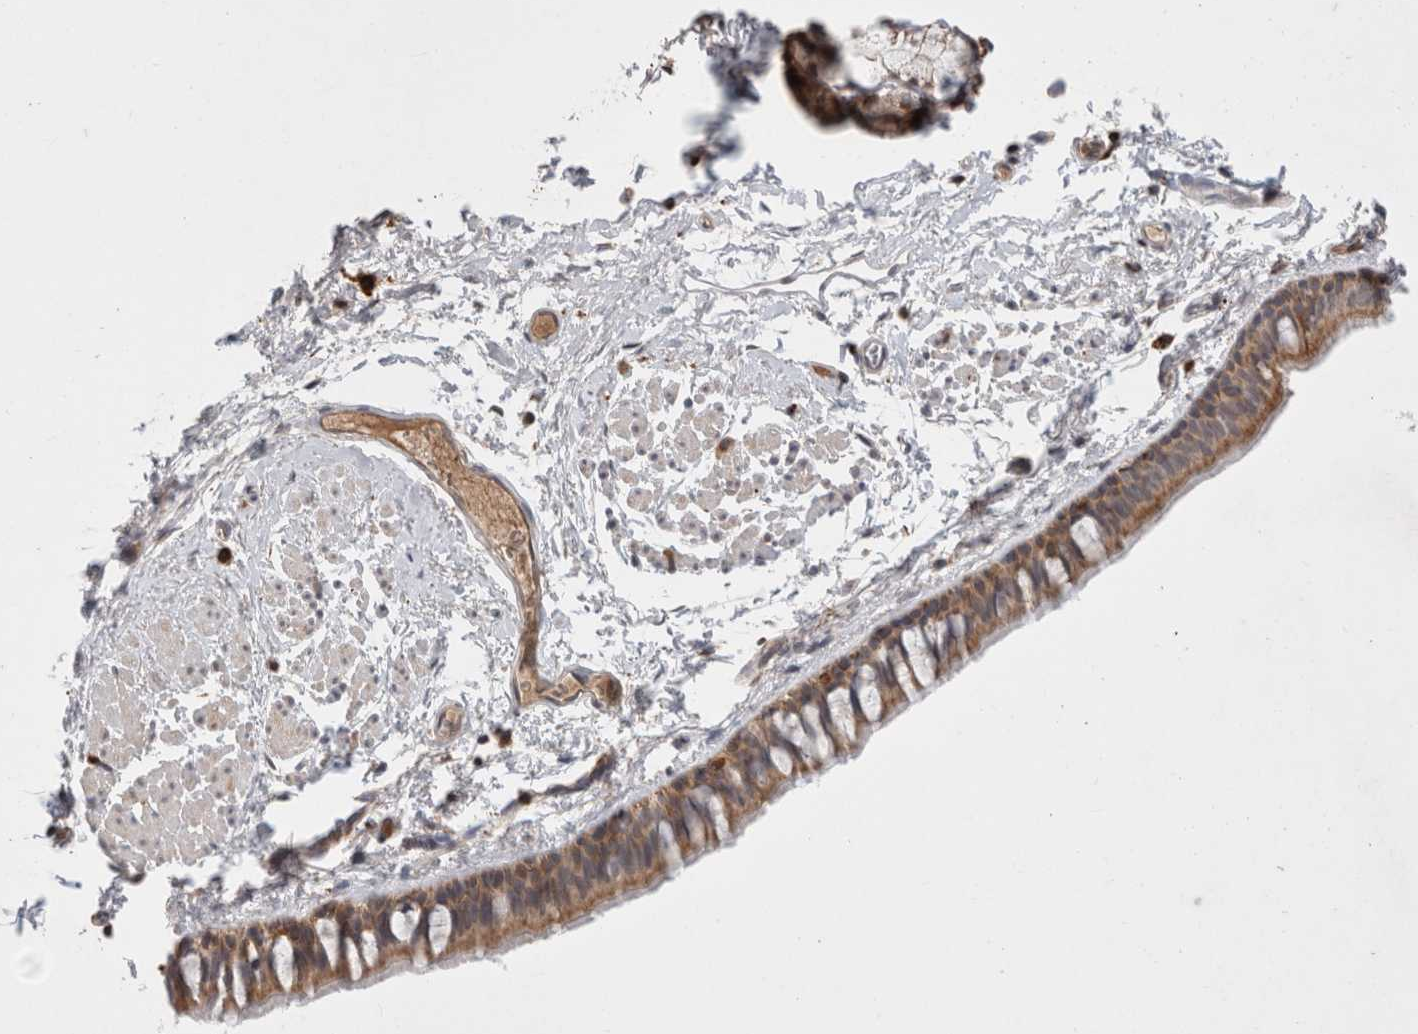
{"staining": {"intensity": "moderate", "quantity": ">75%", "location": "cytoplasmic/membranous"}, "tissue": "bronchus", "cell_type": "Respiratory epithelial cells", "image_type": "normal", "snomed": [{"axis": "morphology", "description": "Normal tissue, NOS"}, {"axis": "topography", "description": "Cartilage tissue"}, {"axis": "topography", "description": "Bronchus"}, {"axis": "topography", "description": "Lung"}], "caption": "Protein expression analysis of normal bronchus displays moderate cytoplasmic/membranous positivity in approximately >75% of respiratory epithelial cells. (Stains: DAB (3,3'-diaminobenzidine) in brown, nuclei in blue, Microscopy: brightfield microscopy at high magnification).", "gene": "HROB", "patient": {"sex": "male", "age": 64}}